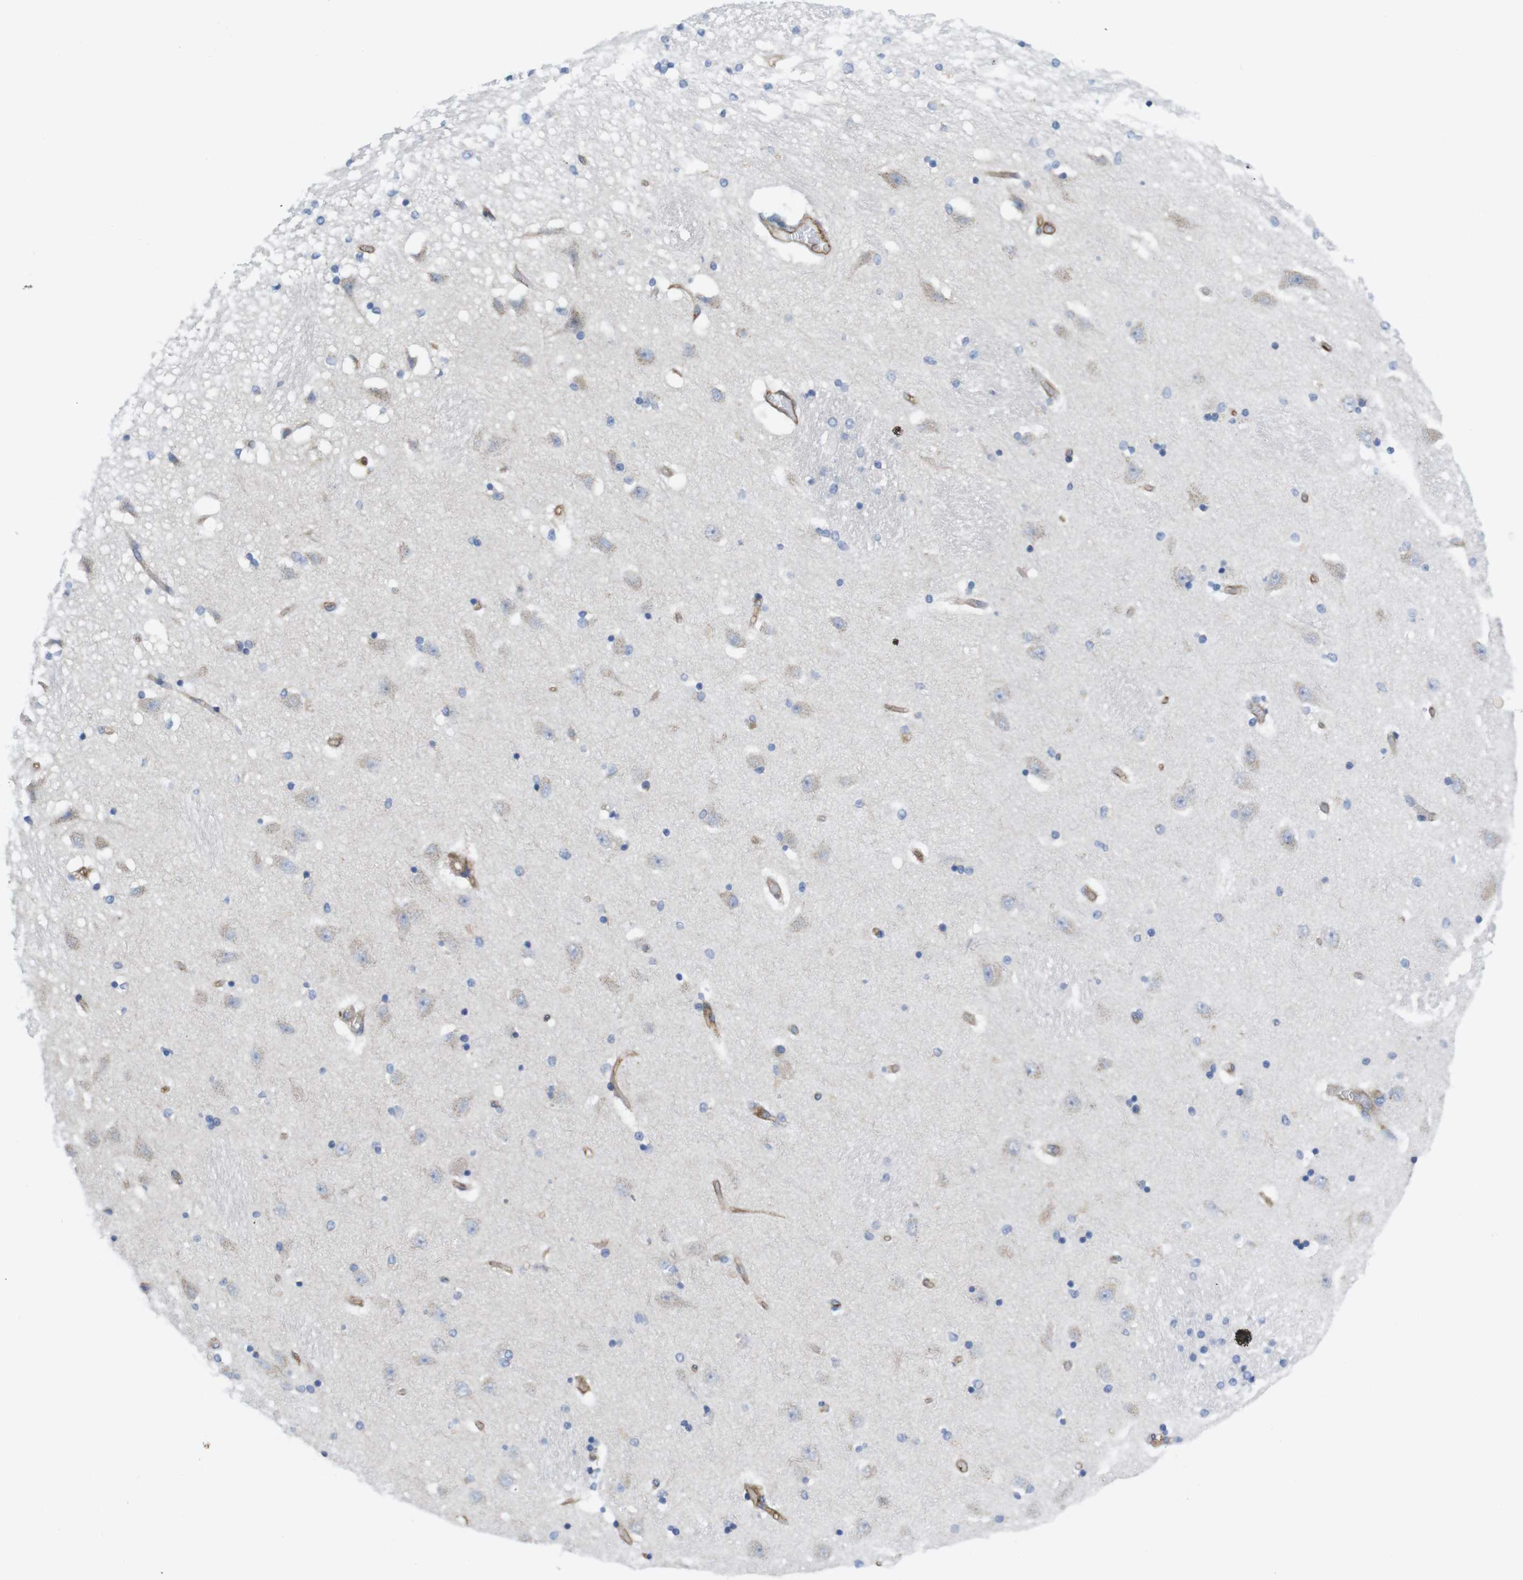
{"staining": {"intensity": "weak", "quantity": "<25%", "location": "cytoplasmic/membranous"}, "tissue": "hippocampus", "cell_type": "Glial cells", "image_type": "normal", "snomed": [{"axis": "morphology", "description": "Normal tissue, NOS"}, {"axis": "topography", "description": "Hippocampus"}], "caption": "Unremarkable hippocampus was stained to show a protein in brown. There is no significant positivity in glial cells. (DAB immunohistochemistry visualized using brightfield microscopy, high magnification).", "gene": "CCR6", "patient": {"sex": "female", "age": 54}}